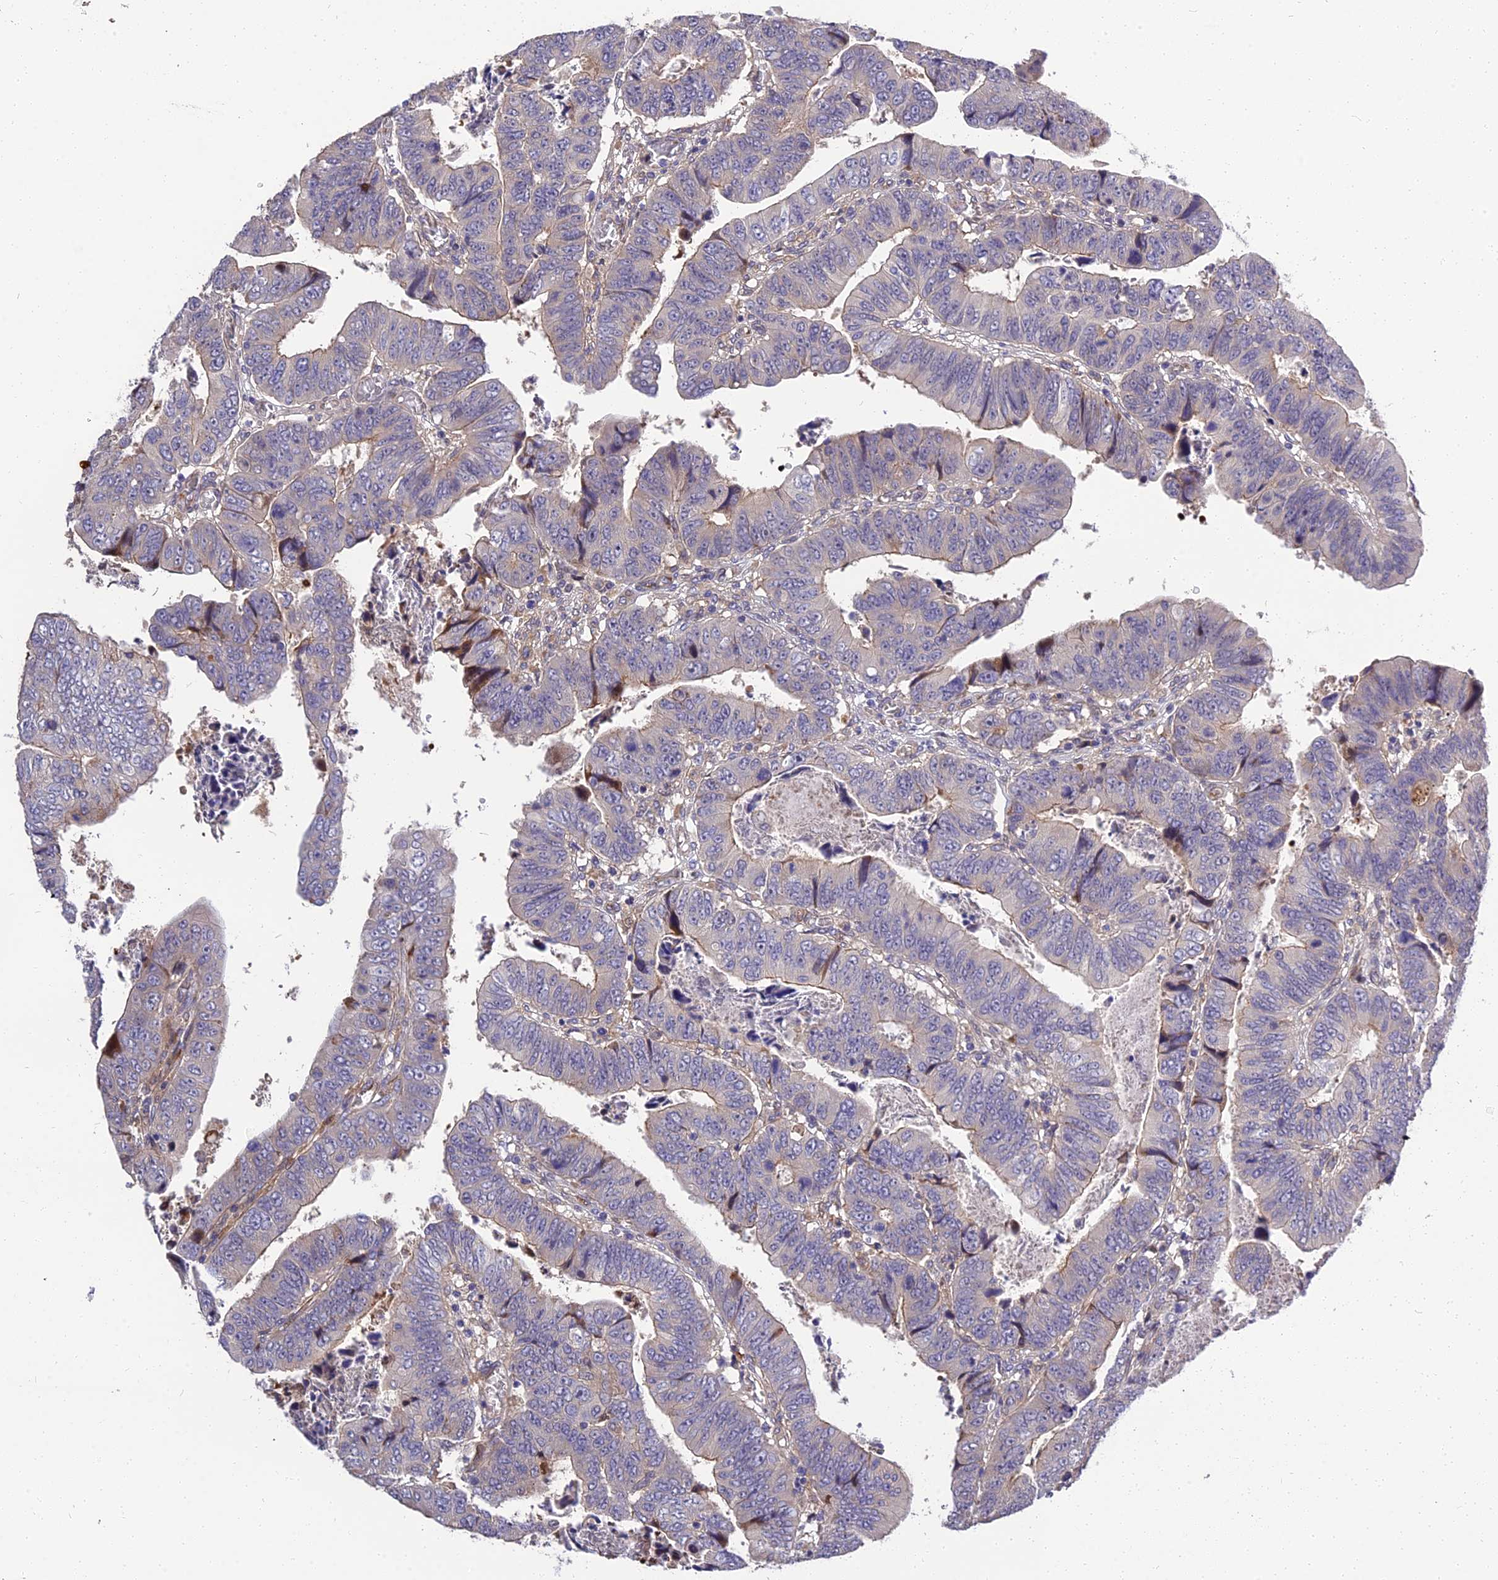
{"staining": {"intensity": "negative", "quantity": "none", "location": "none"}, "tissue": "colorectal cancer", "cell_type": "Tumor cells", "image_type": "cancer", "snomed": [{"axis": "morphology", "description": "Normal tissue, NOS"}, {"axis": "morphology", "description": "Adenocarcinoma, NOS"}, {"axis": "topography", "description": "Rectum"}], "caption": "High power microscopy micrograph of an IHC photomicrograph of colorectal cancer (adenocarcinoma), revealing no significant staining in tumor cells.", "gene": "MFSD2A", "patient": {"sex": "female", "age": 65}}